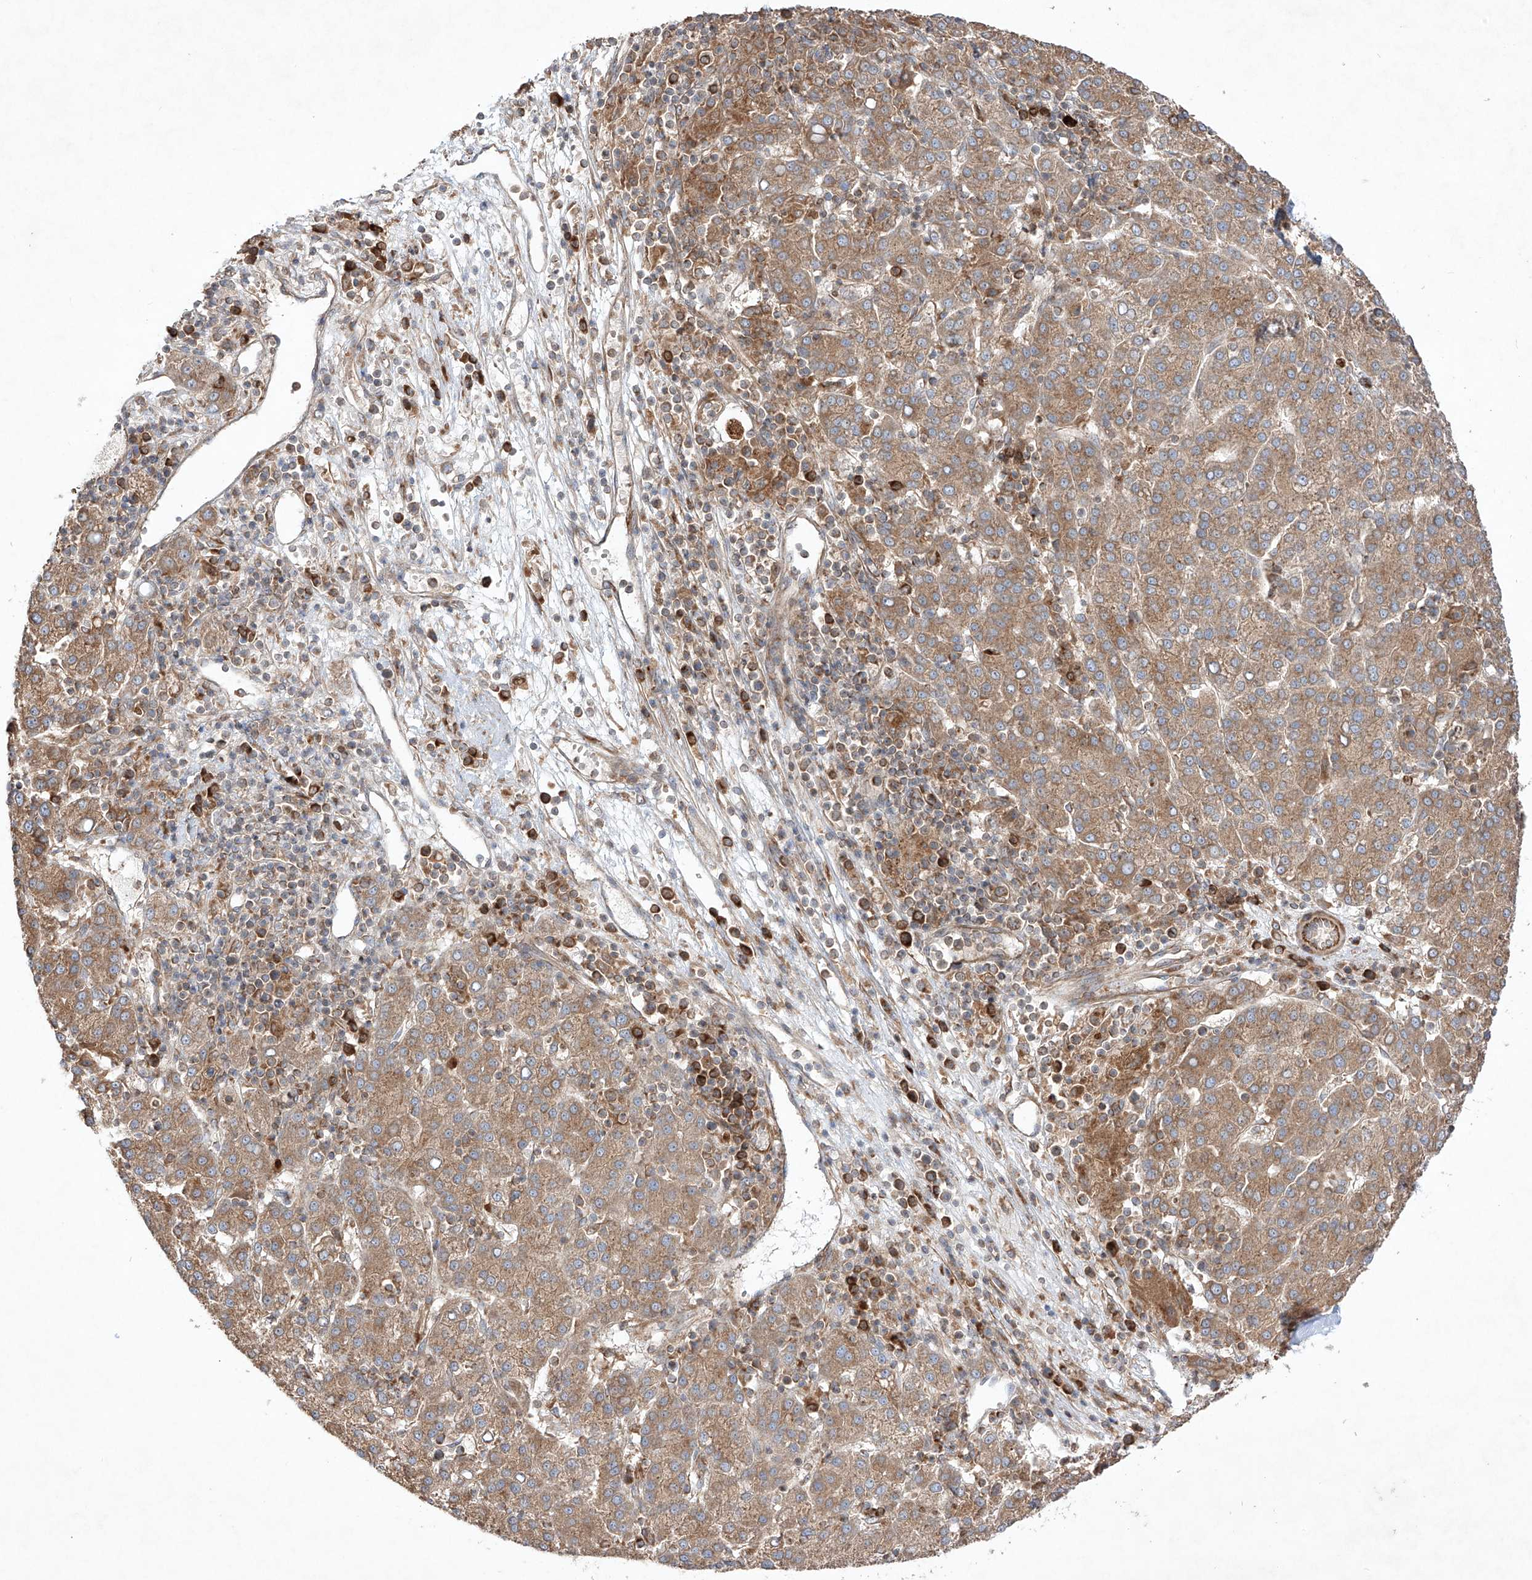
{"staining": {"intensity": "moderate", "quantity": ">75%", "location": "cytoplasmic/membranous"}, "tissue": "liver cancer", "cell_type": "Tumor cells", "image_type": "cancer", "snomed": [{"axis": "morphology", "description": "Carcinoma, Hepatocellular, NOS"}, {"axis": "topography", "description": "Liver"}], "caption": "Liver cancer stained with a brown dye displays moderate cytoplasmic/membranous positive expression in about >75% of tumor cells.", "gene": "YKT6", "patient": {"sex": "female", "age": 58}}